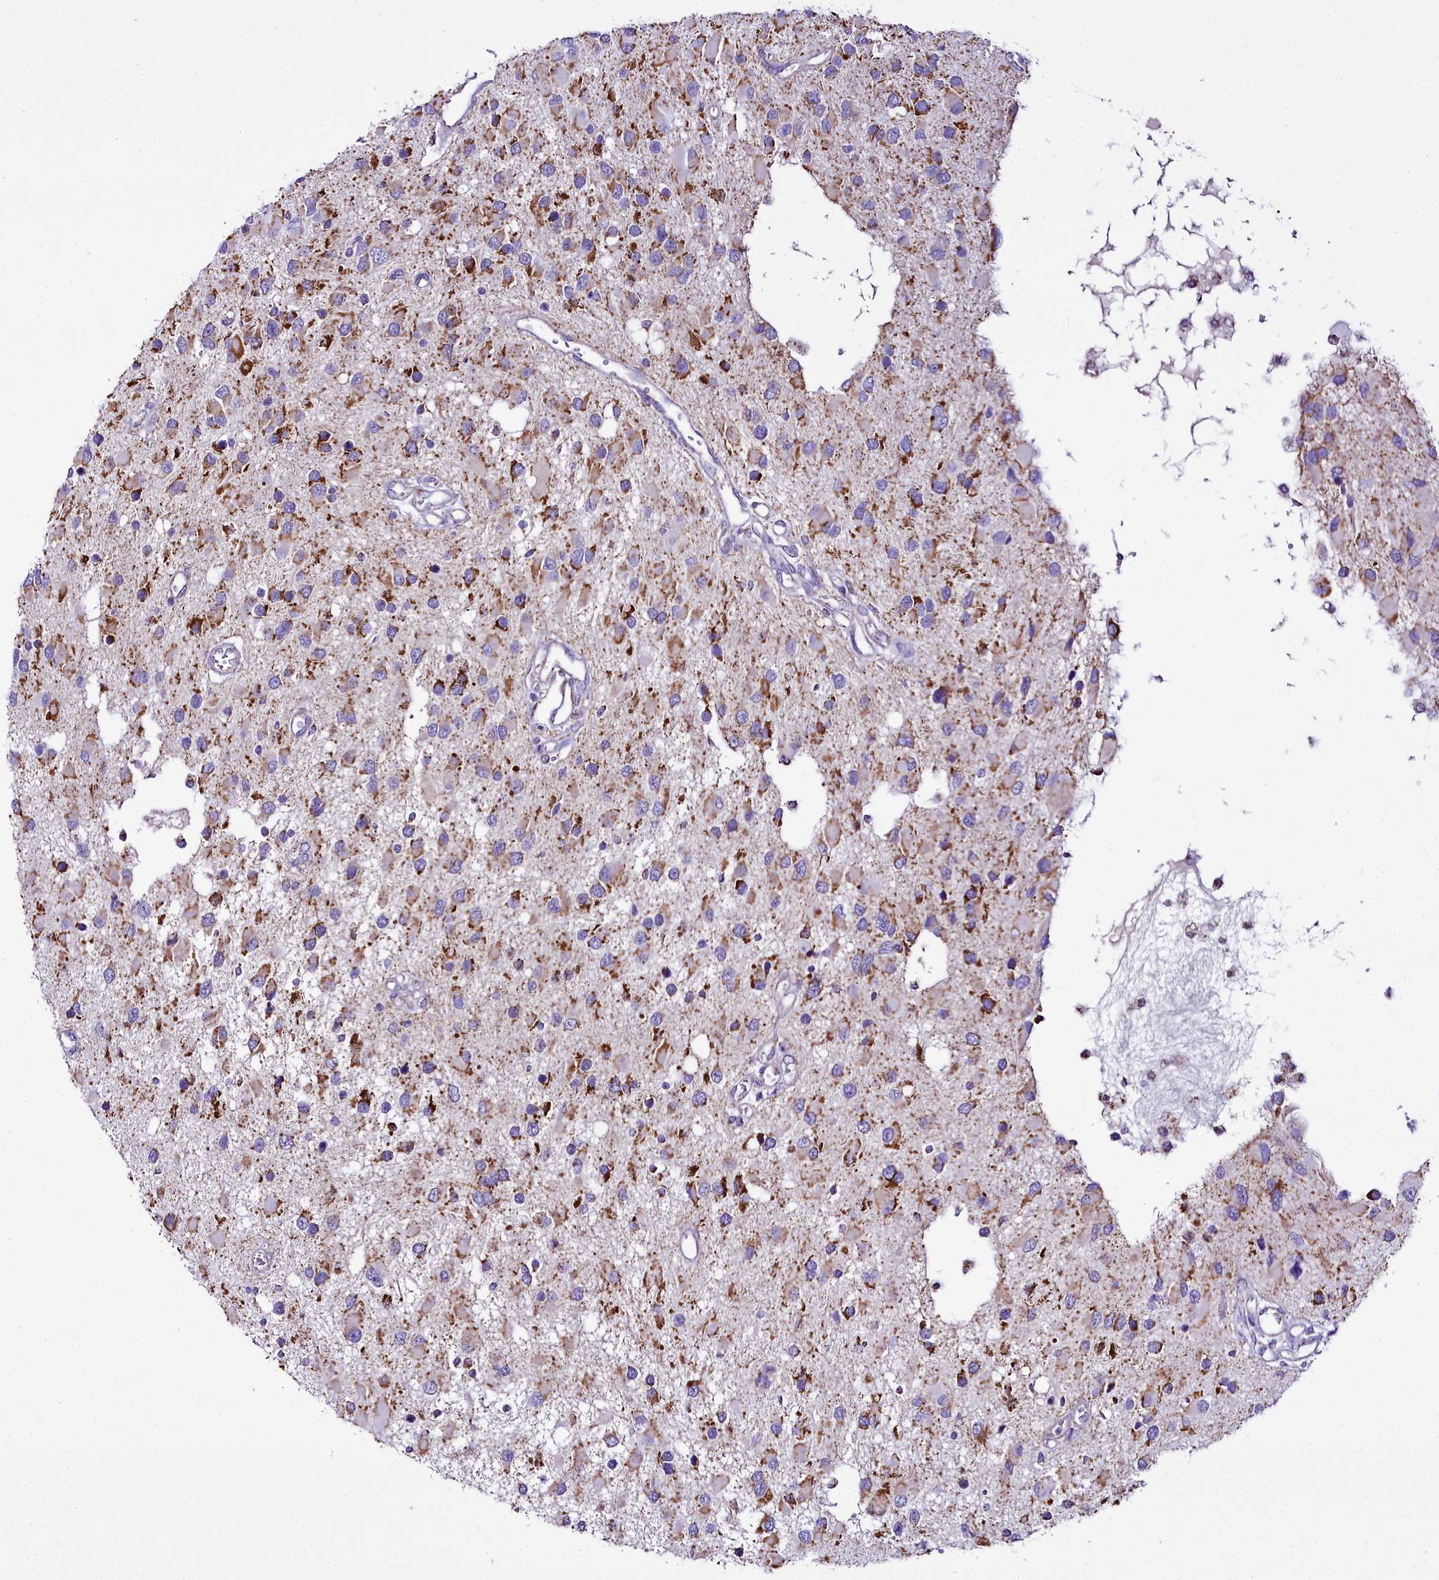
{"staining": {"intensity": "moderate", "quantity": ">75%", "location": "cytoplasmic/membranous"}, "tissue": "glioma", "cell_type": "Tumor cells", "image_type": "cancer", "snomed": [{"axis": "morphology", "description": "Glioma, malignant, High grade"}, {"axis": "topography", "description": "Brain"}], "caption": "Protein expression by immunohistochemistry displays moderate cytoplasmic/membranous expression in approximately >75% of tumor cells in glioma.", "gene": "WDFY3", "patient": {"sex": "male", "age": 53}}